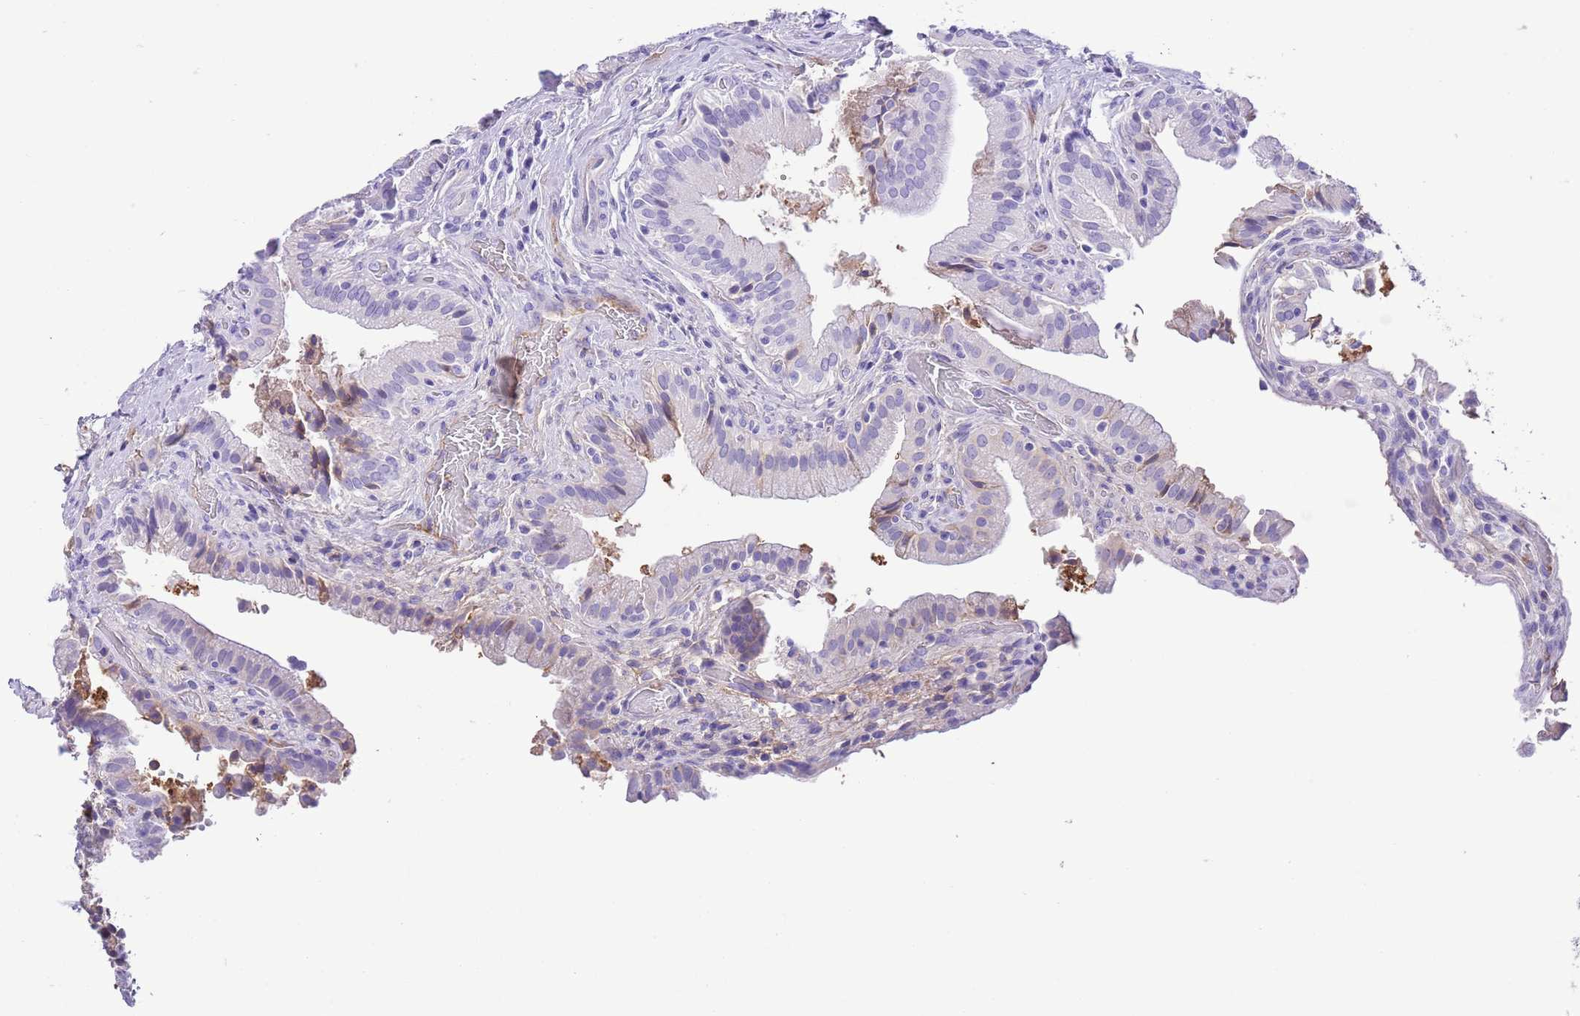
{"staining": {"intensity": "moderate", "quantity": "<25%", "location": "cytoplasmic/membranous"}, "tissue": "gallbladder", "cell_type": "Glandular cells", "image_type": "normal", "snomed": [{"axis": "morphology", "description": "Normal tissue, NOS"}, {"axis": "topography", "description": "Gallbladder"}], "caption": "A brown stain shows moderate cytoplasmic/membranous positivity of a protein in glandular cells of normal human gallbladder. The protein is shown in brown color, while the nuclei are stained blue.", "gene": "IGF1", "patient": {"sex": "male", "age": 24}}